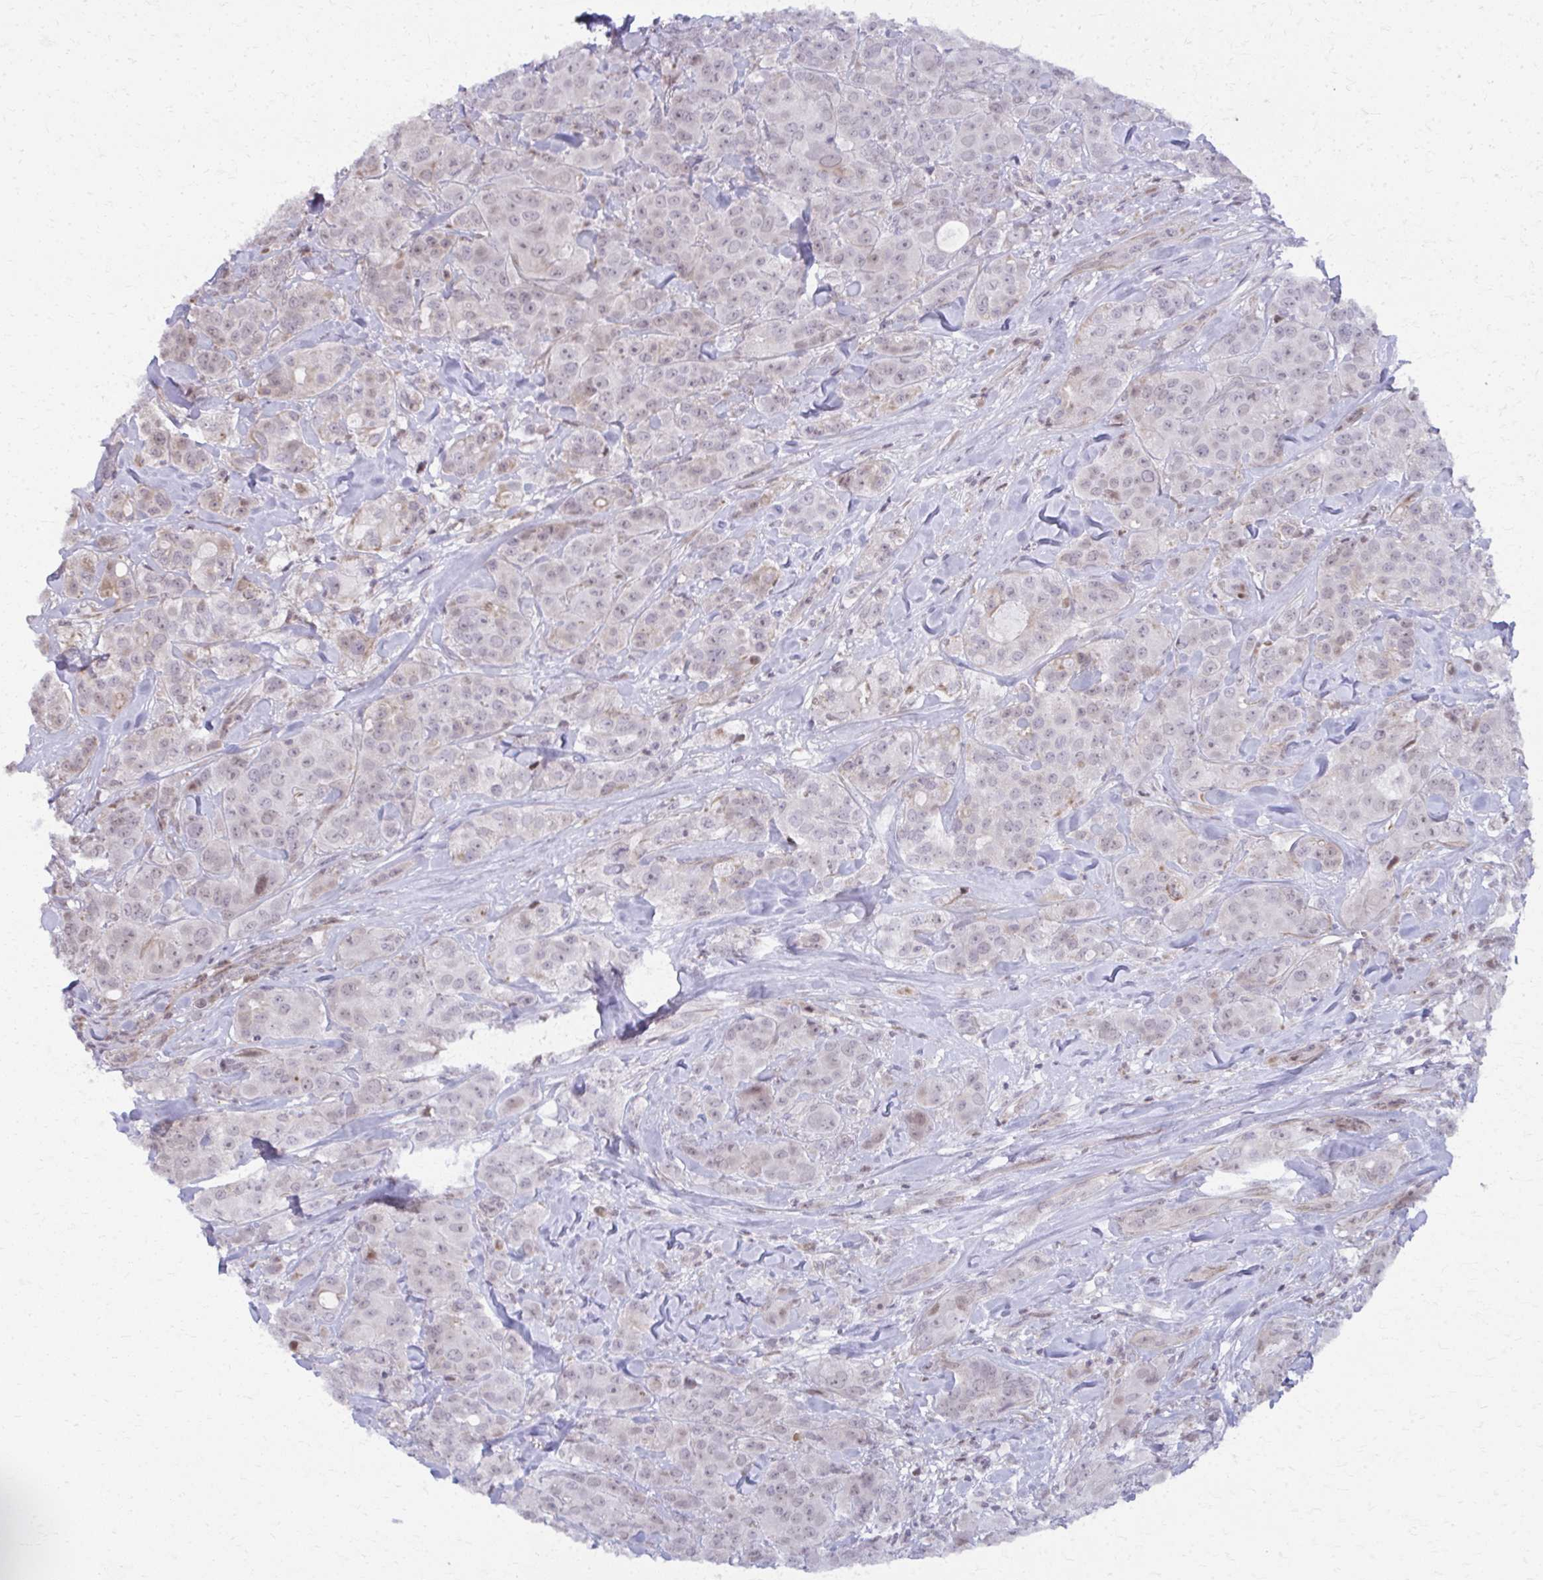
{"staining": {"intensity": "weak", "quantity": "25%-75%", "location": "nuclear"}, "tissue": "breast cancer", "cell_type": "Tumor cells", "image_type": "cancer", "snomed": [{"axis": "morphology", "description": "Normal tissue, NOS"}, {"axis": "morphology", "description": "Duct carcinoma"}, {"axis": "topography", "description": "Breast"}], "caption": "Weak nuclear positivity for a protein is identified in approximately 25%-75% of tumor cells of breast cancer (infiltrating ductal carcinoma) using immunohistochemistry.", "gene": "MAF1", "patient": {"sex": "female", "age": 43}}